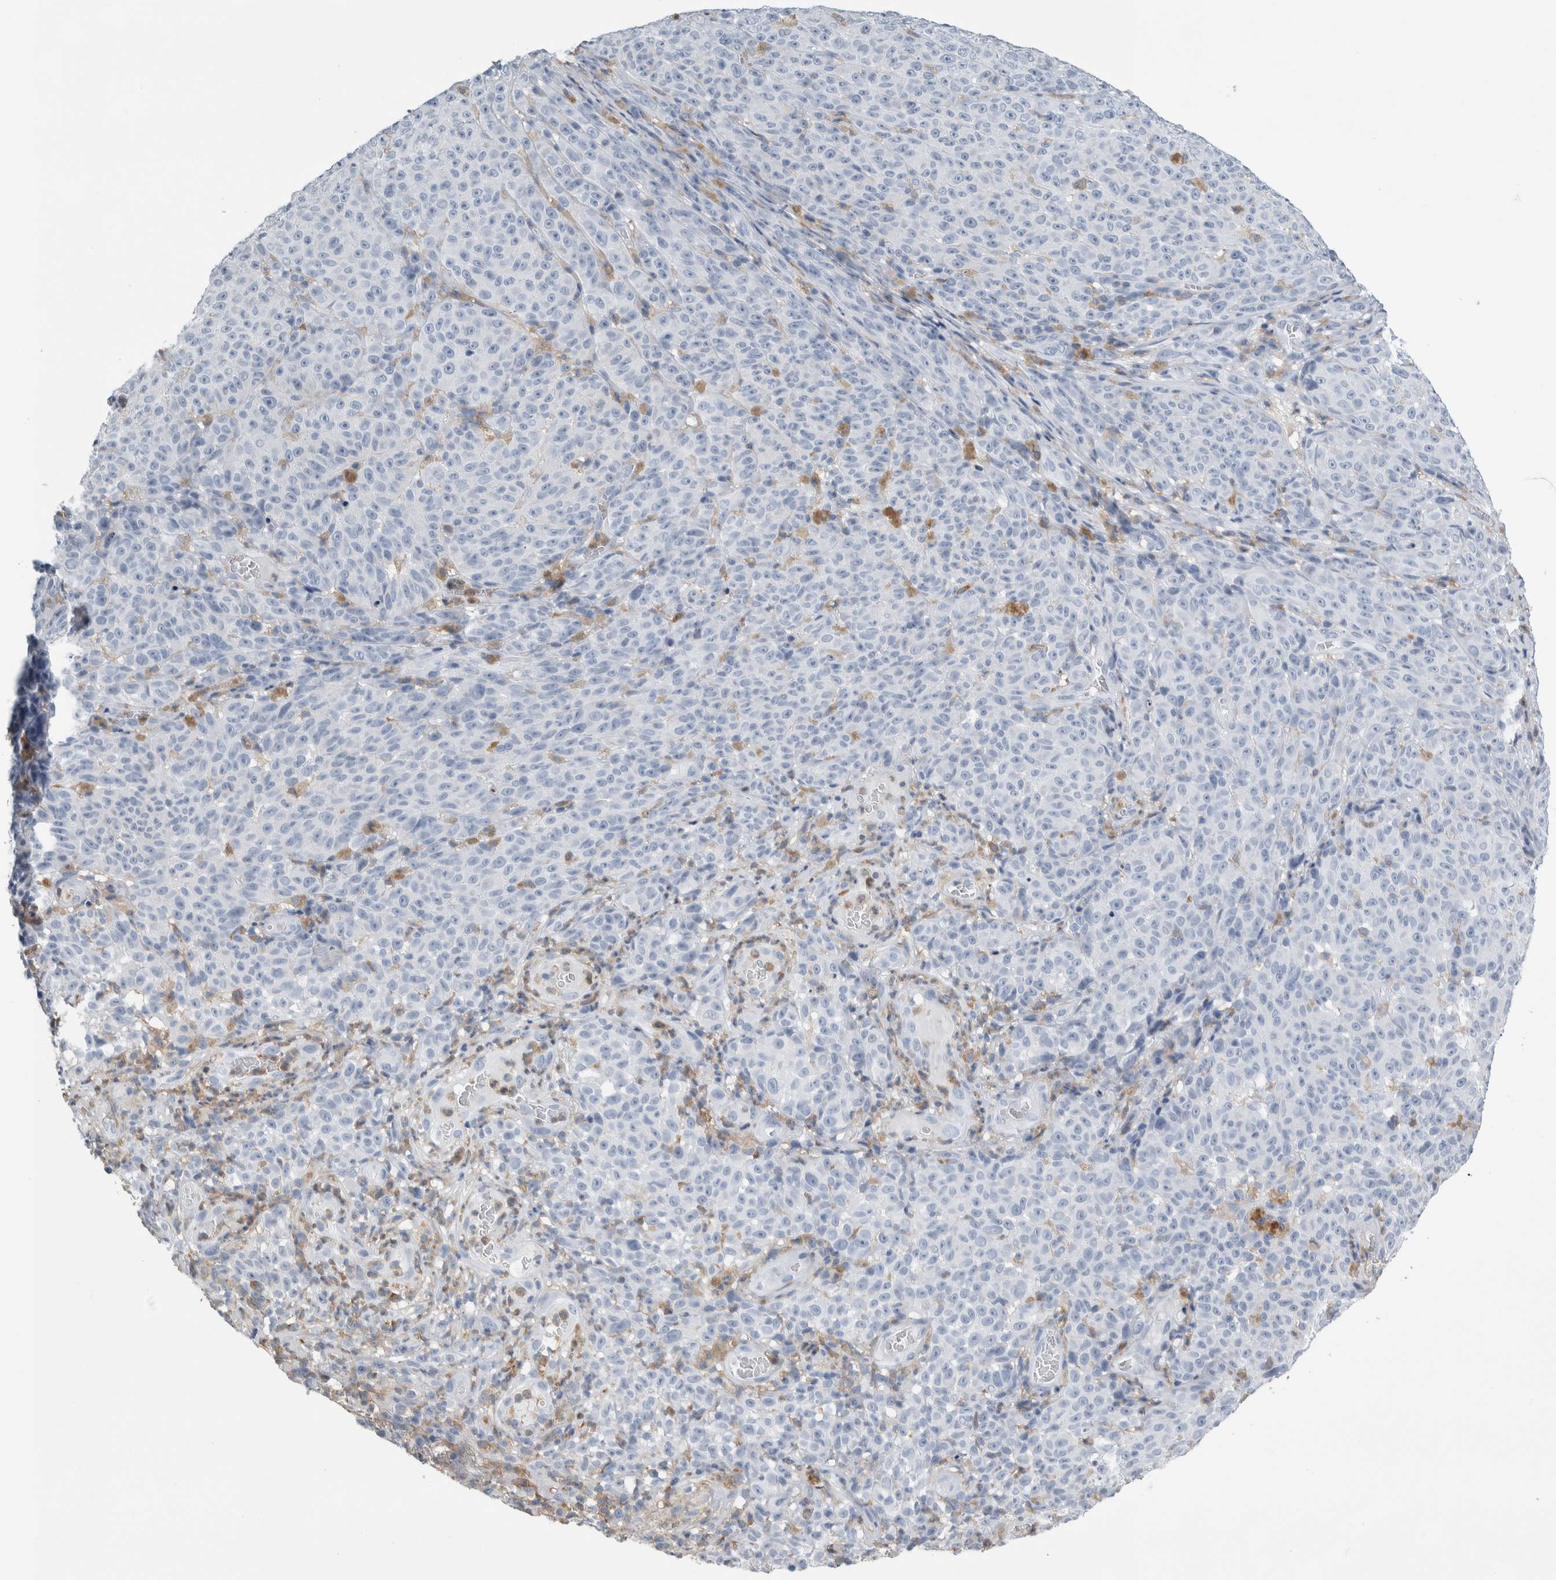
{"staining": {"intensity": "negative", "quantity": "none", "location": "none"}, "tissue": "melanoma", "cell_type": "Tumor cells", "image_type": "cancer", "snomed": [{"axis": "morphology", "description": "Malignant melanoma, NOS"}, {"axis": "topography", "description": "Skin"}], "caption": "Malignant melanoma was stained to show a protein in brown. There is no significant staining in tumor cells. (Brightfield microscopy of DAB IHC at high magnification).", "gene": "SKAP2", "patient": {"sex": "female", "age": 82}}